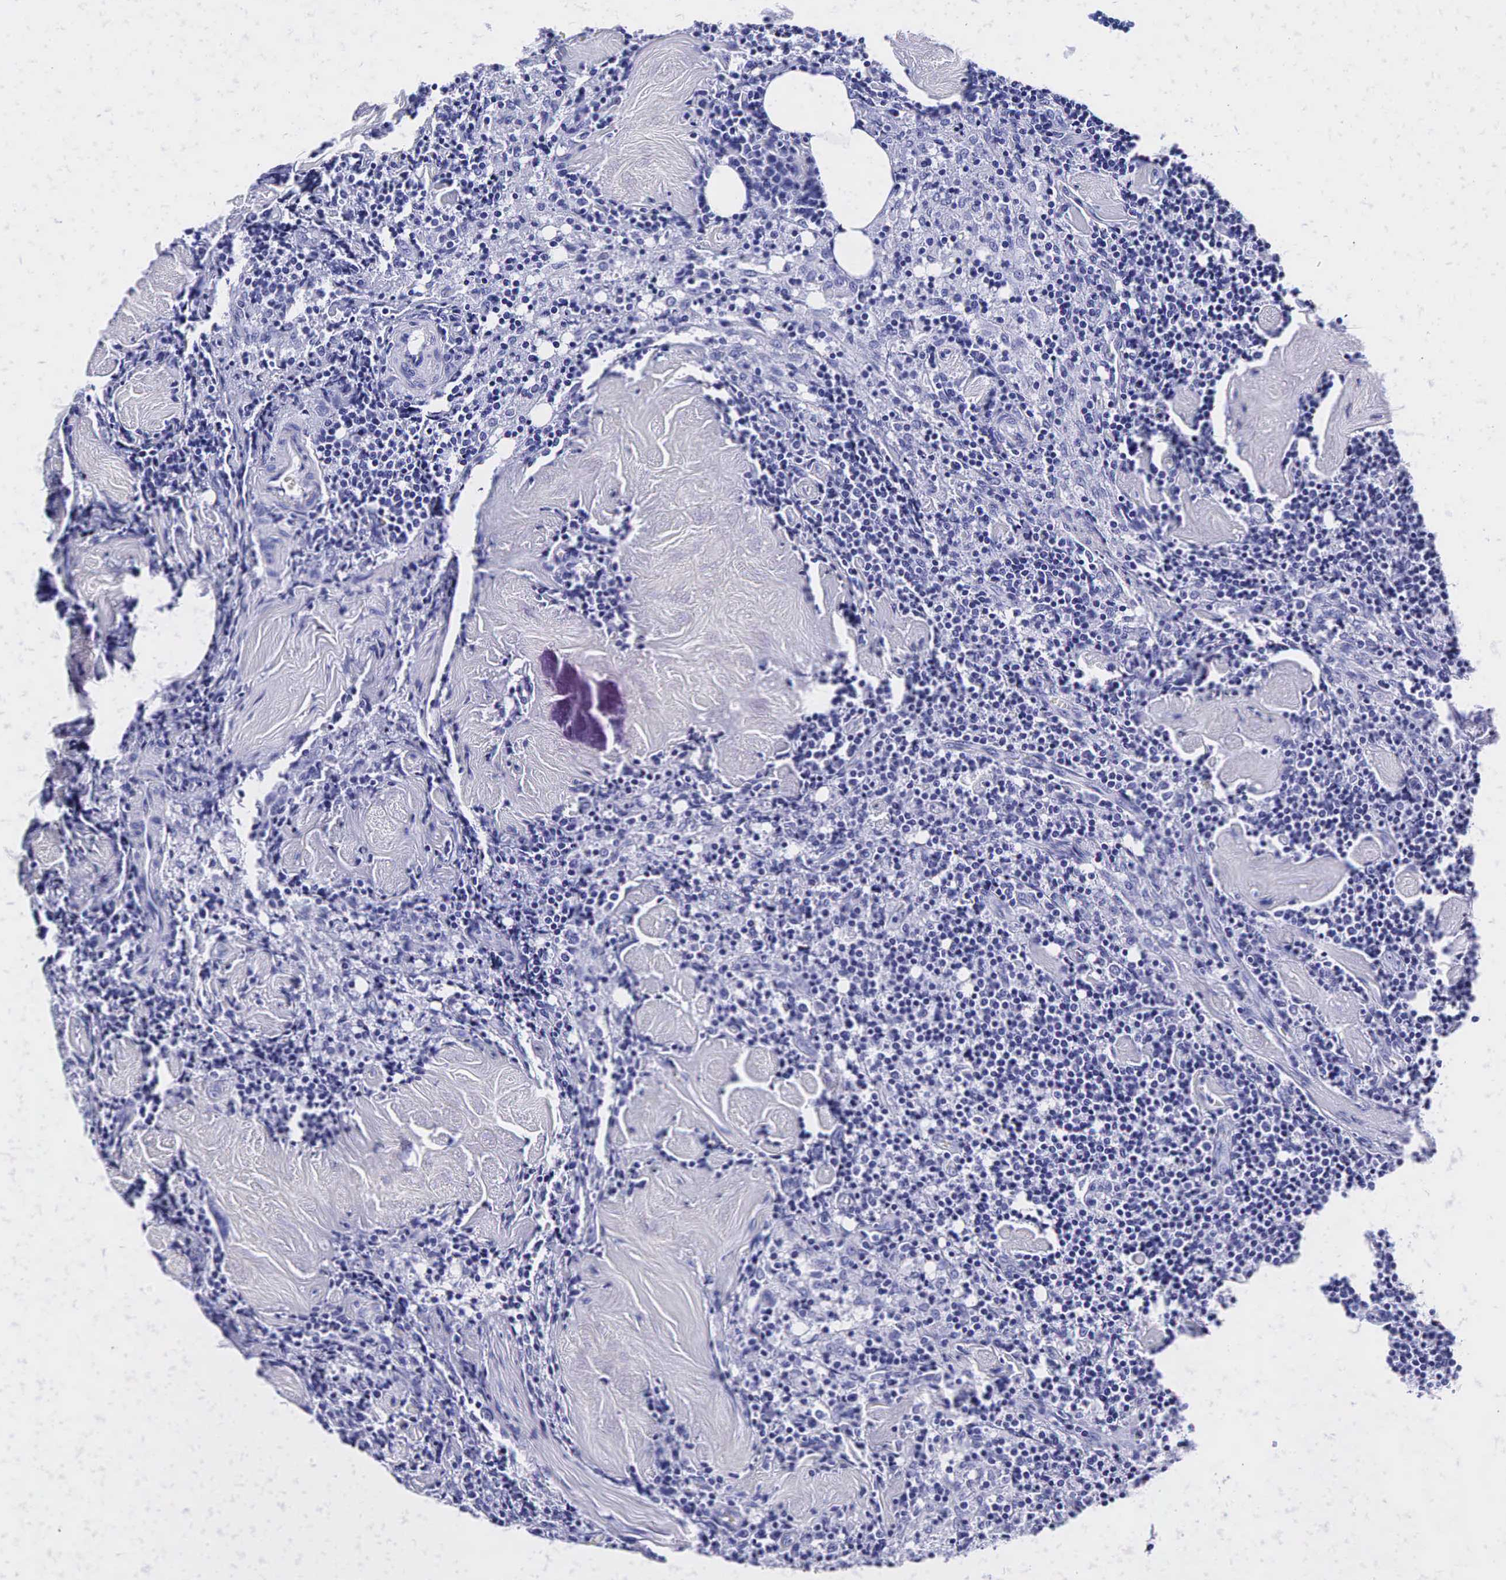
{"staining": {"intensity": "negative", "quantity": "none", "location": "none"}, "tissue": "lymph node", "cell_type": "Germinal center cells", "image_type": "normal", "snomed": [{"axis": "morphology", "description": "Normal tissue, NOS"}, {"axis": "topography", "description": "Lymph node"}], "caption": "Immunohistochemistry micrograph of benign human lymph node stained for a protein (brown), which displays no expression in germinal center cells.", "gene": "TG", "patient": {"sex": "male", "age": 67}}